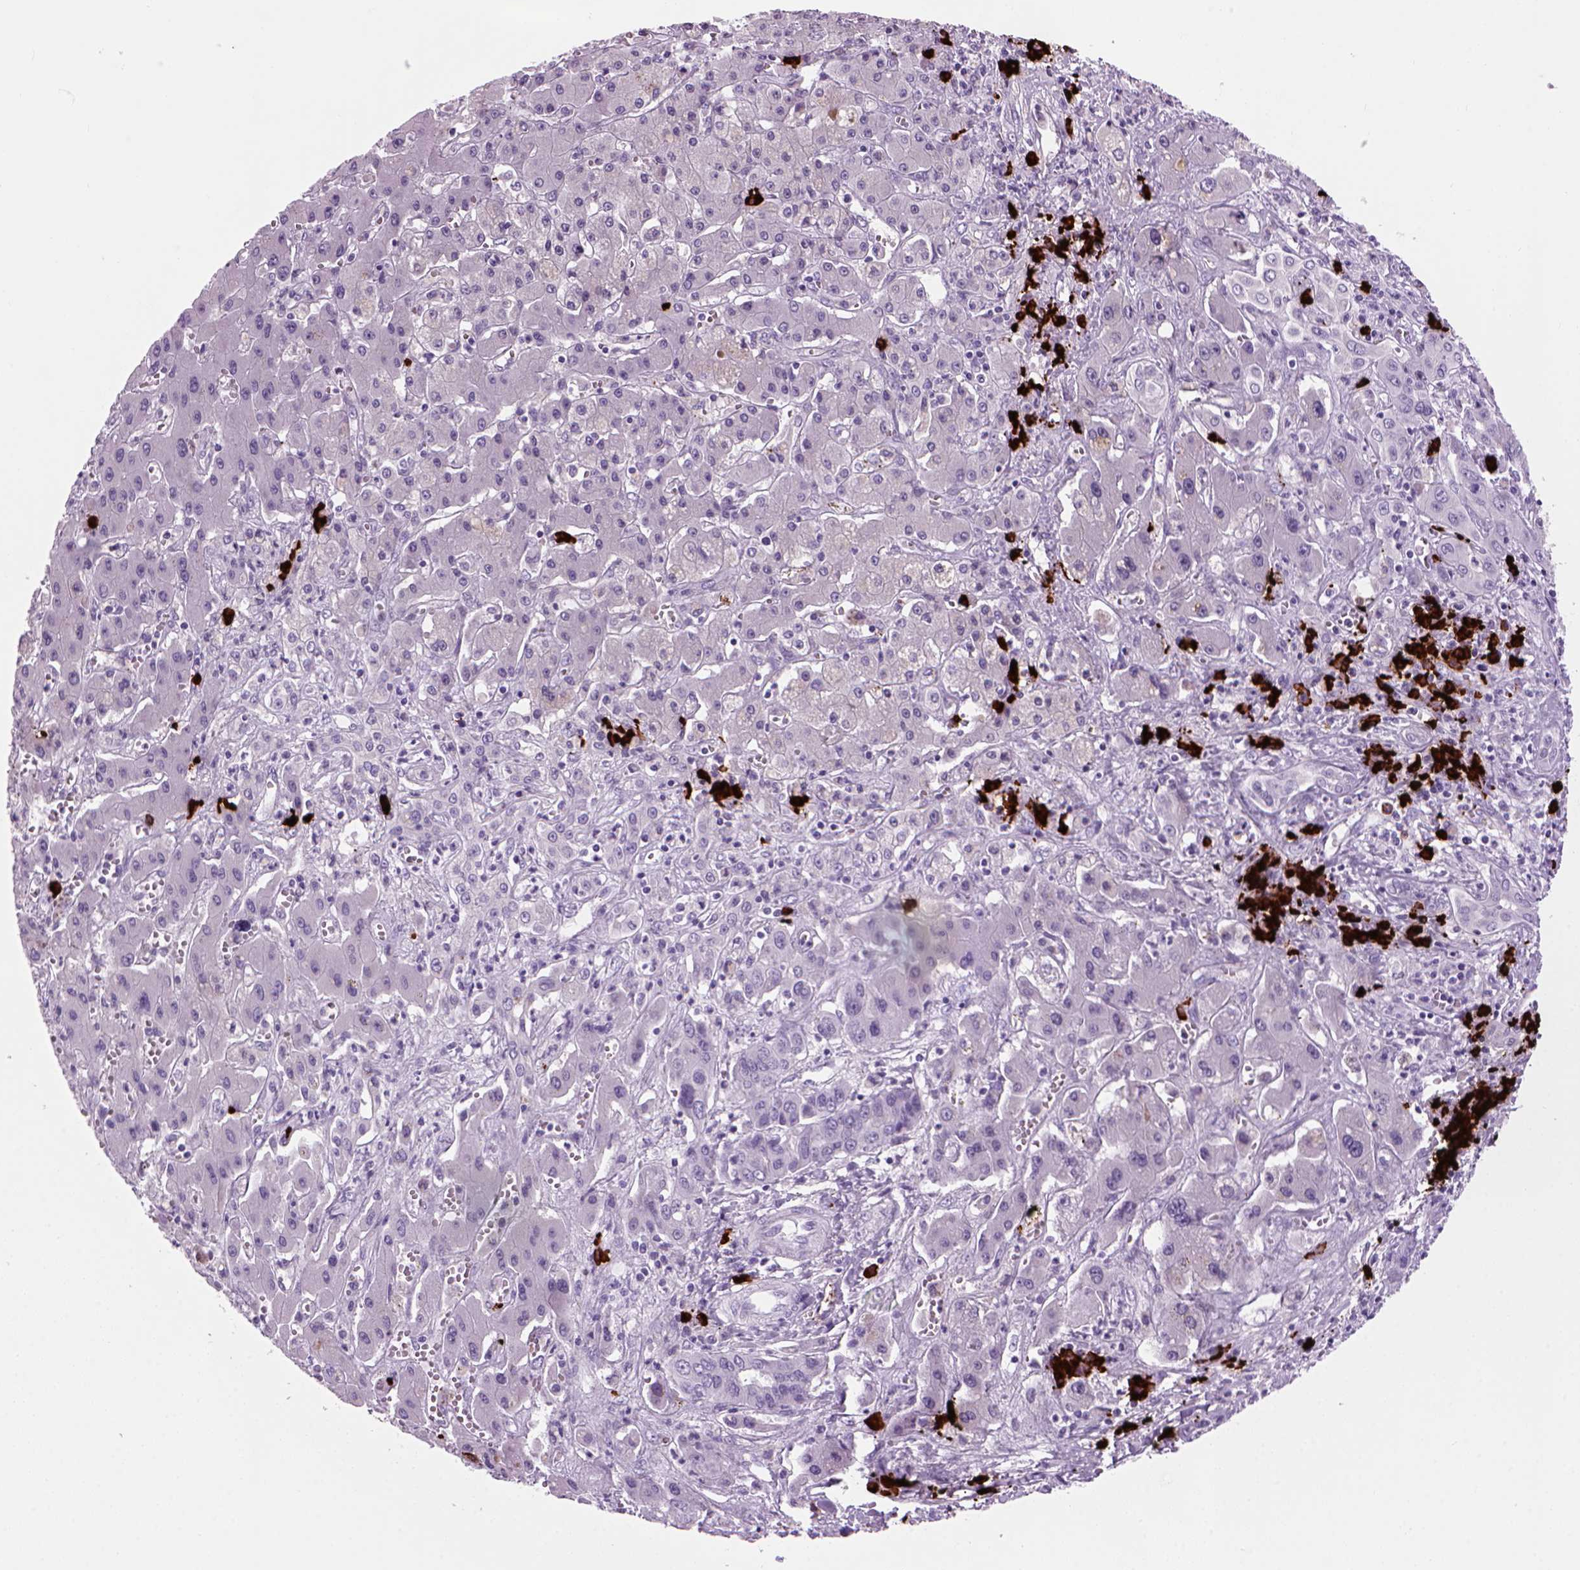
{"staining": {"intensity": "negative", "quantity": "none", "location": "none"}, "tissue": "liver cancer", "cell_type": "Tumor cells", "image_type": "cancer", "snomed": [{"axis": "morphology", "description": "Cholangiocarcinoma"}, {"axis": "topography", "description": "Liver"}], "caption": "This is an IHC image of human liver cancer. There is no staining in tumor cells.", "gene": "MZB1", "patient": {"sex": "male", "age": 67}}